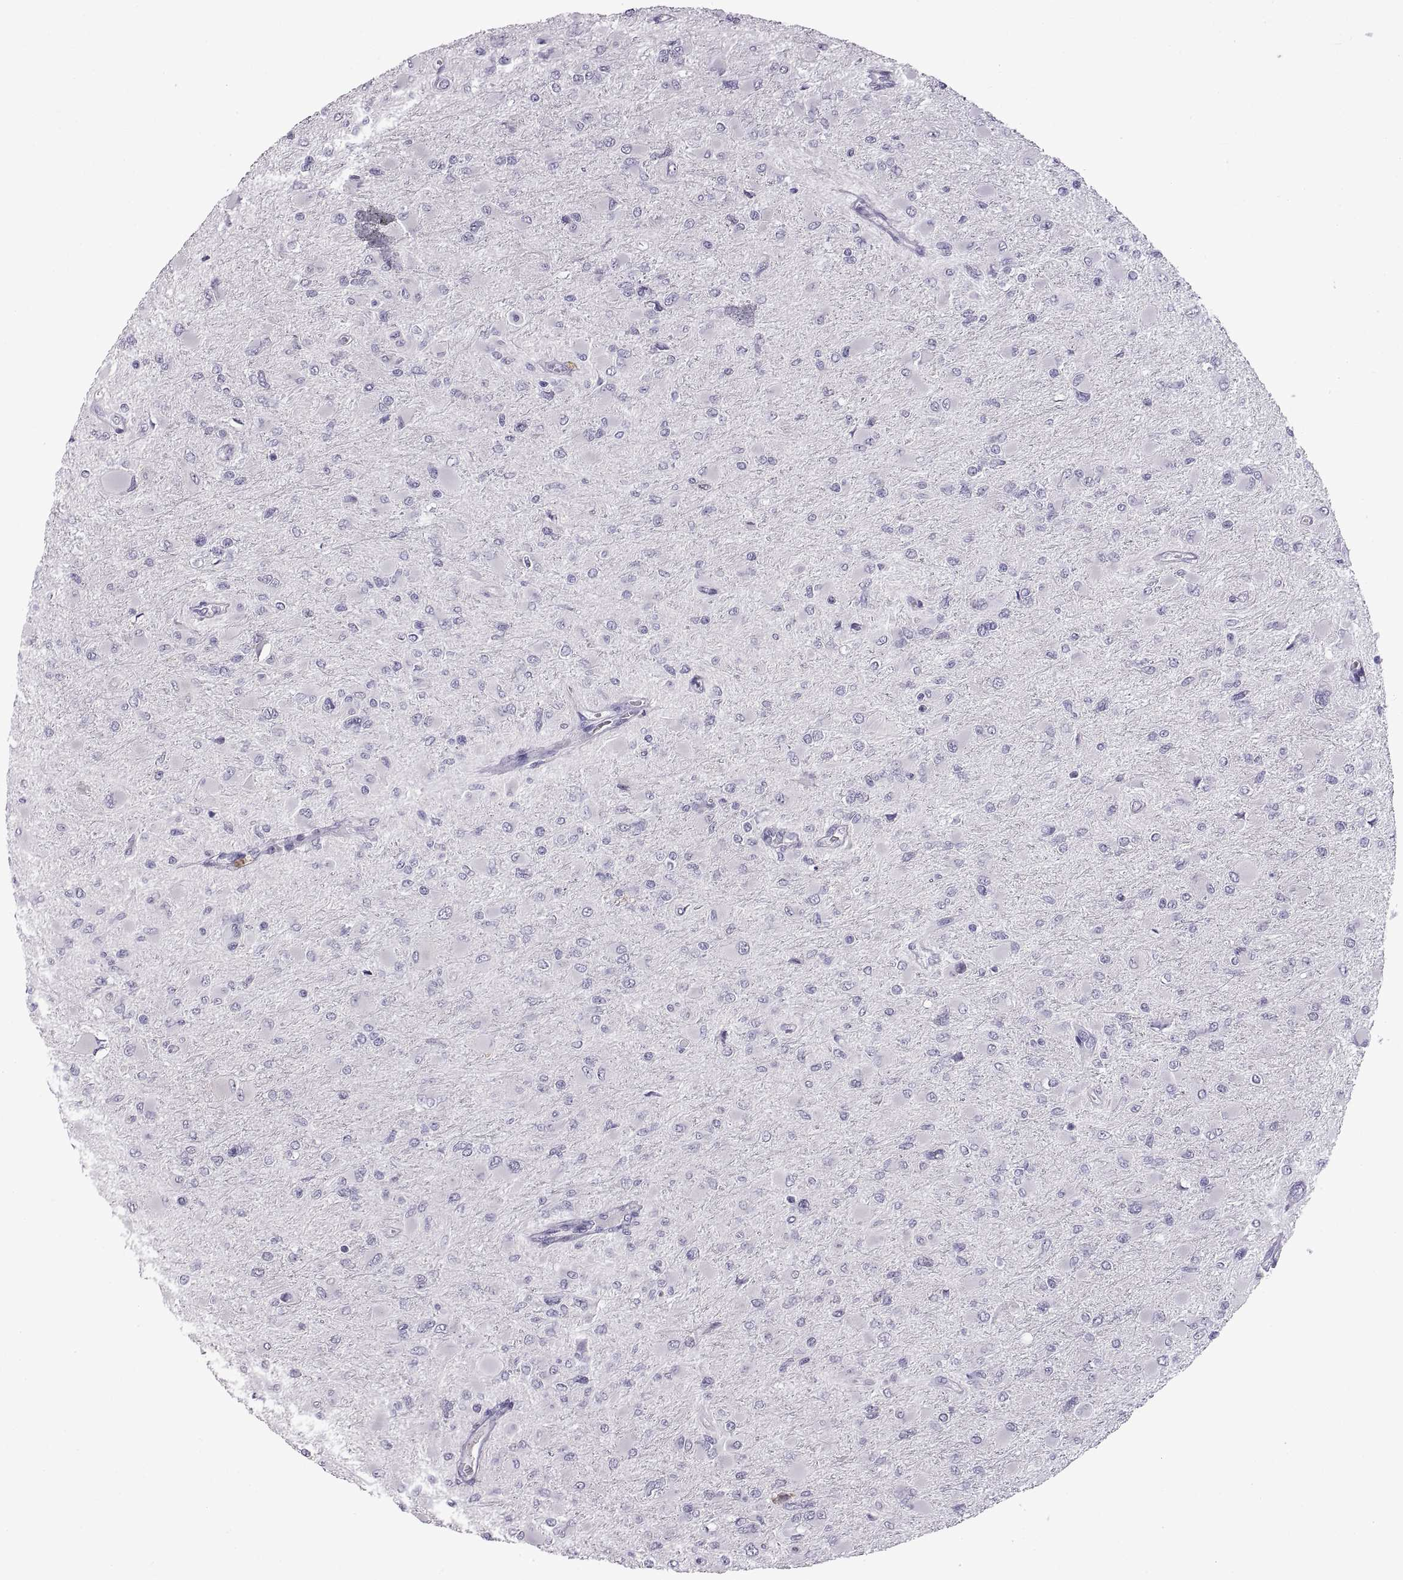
{"staining": {"intensity": "negative", "quantity": "none", "location": "none"}, "tissue": "glioma", "cell_type": "Tumor cells", "image_type": "cancer", "snomed": [{"axis": "morphology", "description": "Glioma, malignant, High grade"}, {"axis": "topography", "description": "Cerebral cortex"}], "caption": "Human high-grade glioma (malignant) stained for a protein using immunohistochemistry displays no expression in tumor cells.", "gene": "RDM1", "patient": {"sex": "female", "age": 36}}